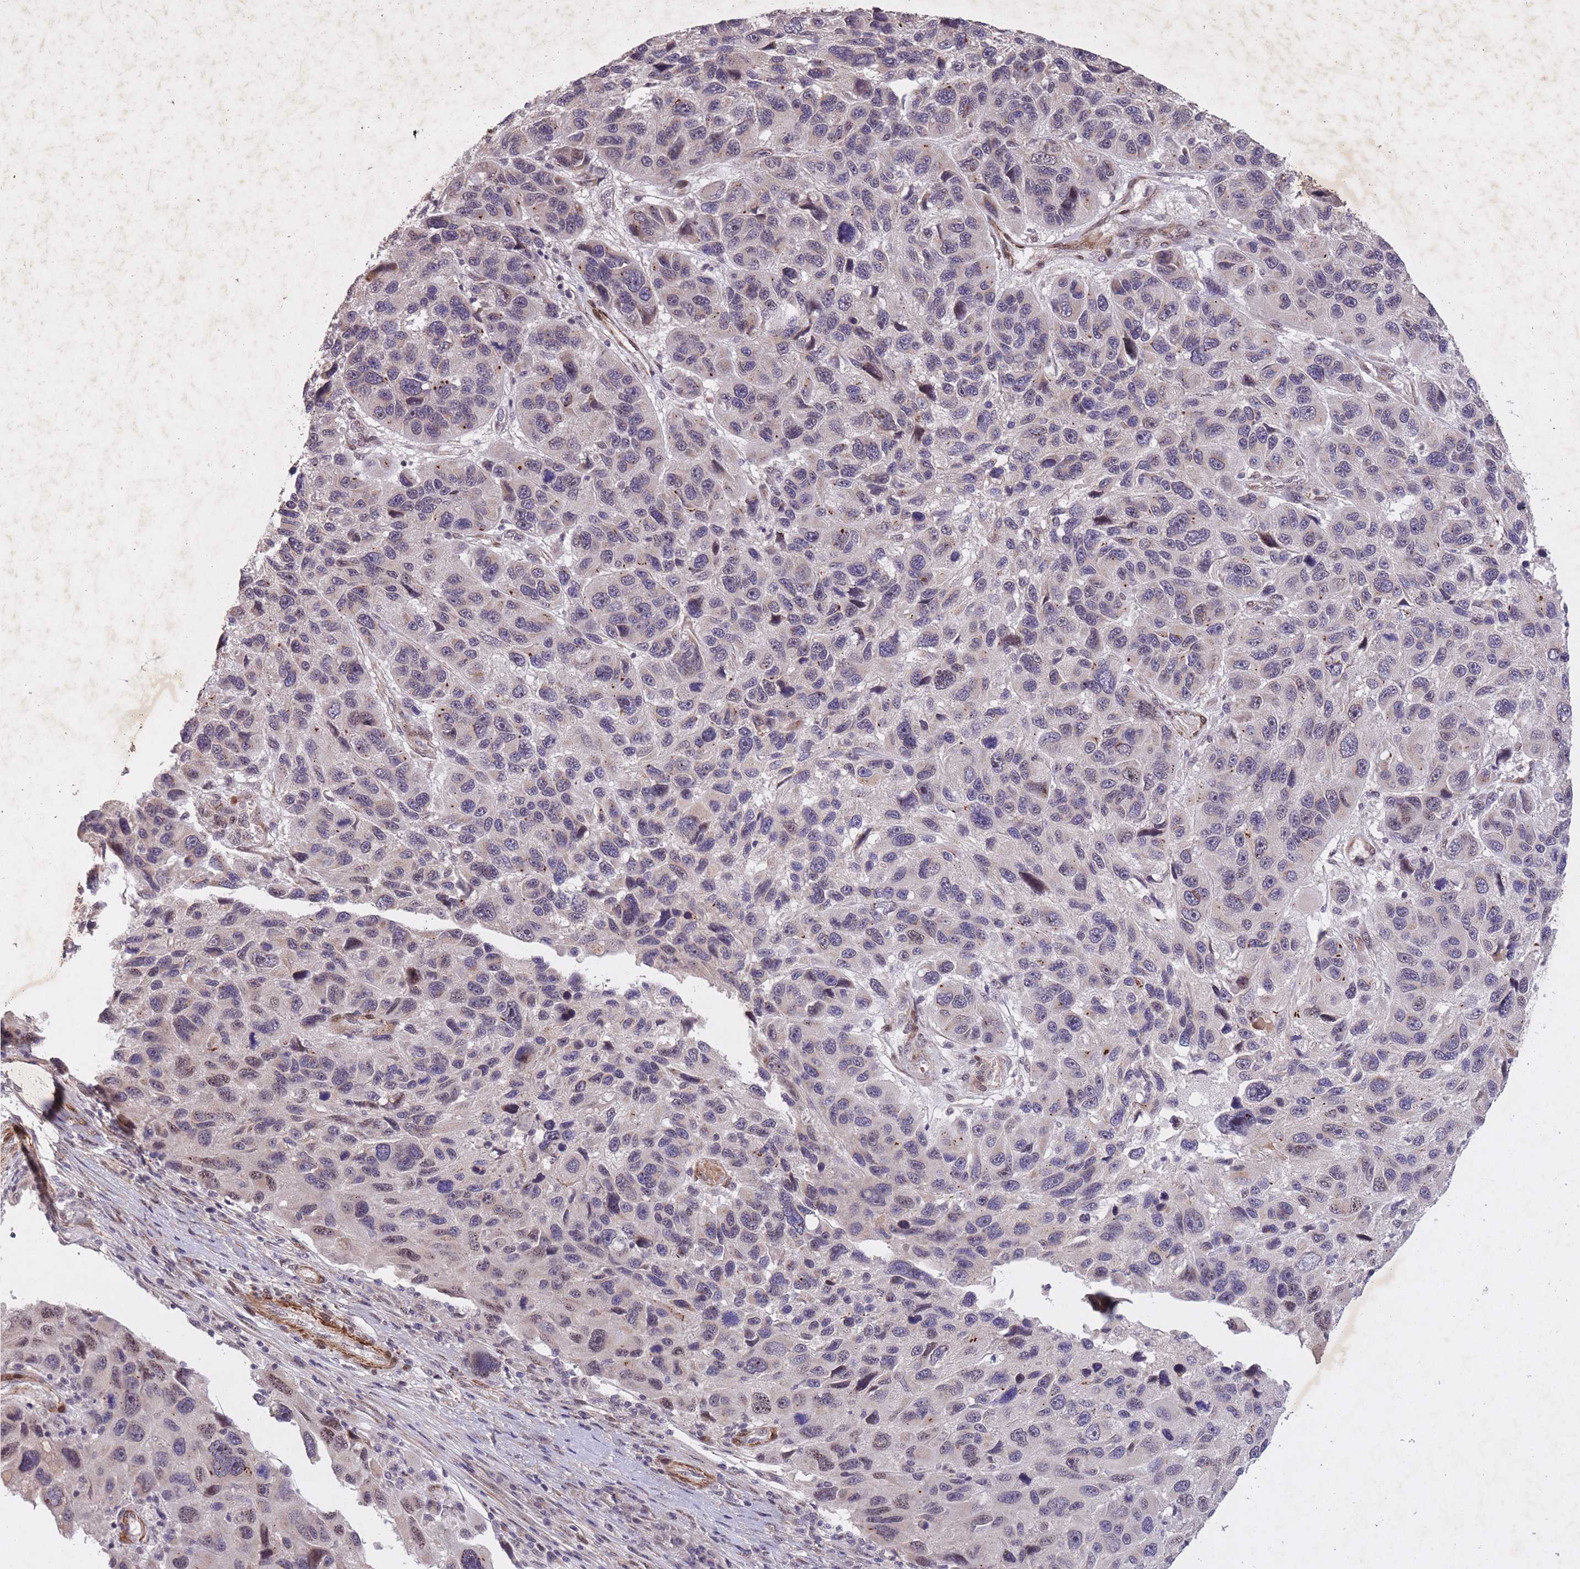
{"staining": {"intensity": "moderate", "quantity": "<25%", "location": "nuclear"}, "tissue": "melanoma", "cell_type": "Tumor cells", "image_type": "cancer", "snomed": [{"axis": "morphology", "description": "Malignant melanoma, NOS"}, {"axis": "topography", "description": "Skin"}], "caption": "Melanoma stained with a brown dye demonstrates moderate nuclear positive expression in about <25% of tumor cells.", "gene": "CBX6", "patient": {"sex": "male", "age": 53}}